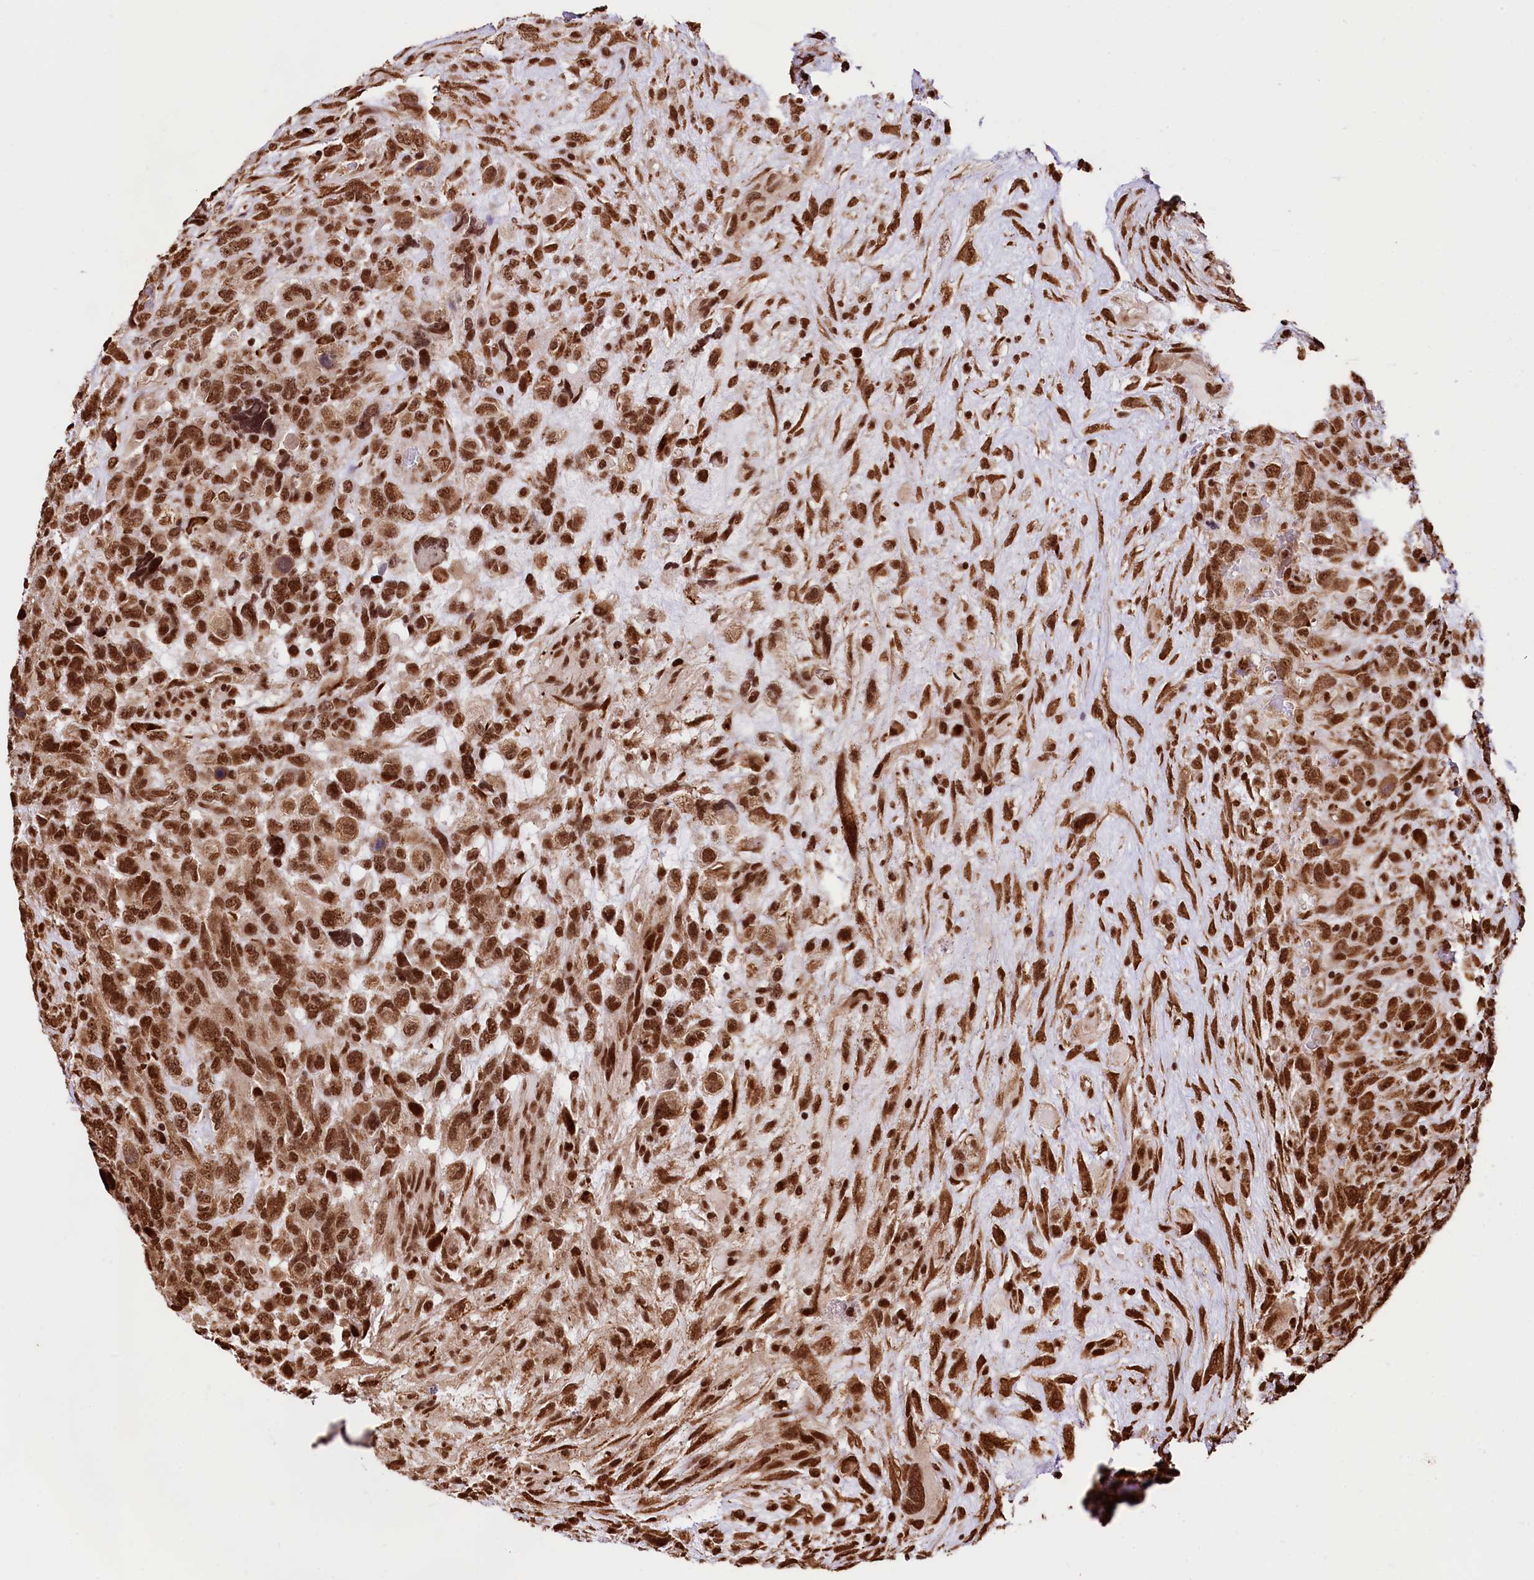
{"staining": {"intensity": "strong", "quantity": ">75%", "location": "cytoplasmic/membranous,nuclear"}, "tissue": "glioma", "cell_type": "Tumor cells", "image_type": "cancer", "snomed": [{"axis": "morphology", "description": "Glioma, malignant, High grade"}, {"axis": "topography", "description": "Brain"}], "caption": "A high-resolution image shows immunohistochemistry staining of malignant glioma (high-grade), which exhibits strong cytoplasmic/membranous and nuclear staining in approximately >75% of tumor cells. (brown staining indicates protein expression, while blue staining denotes nuclei).", "gene": "PDS5B", "patient": {"sex": "male", "age": 61}}